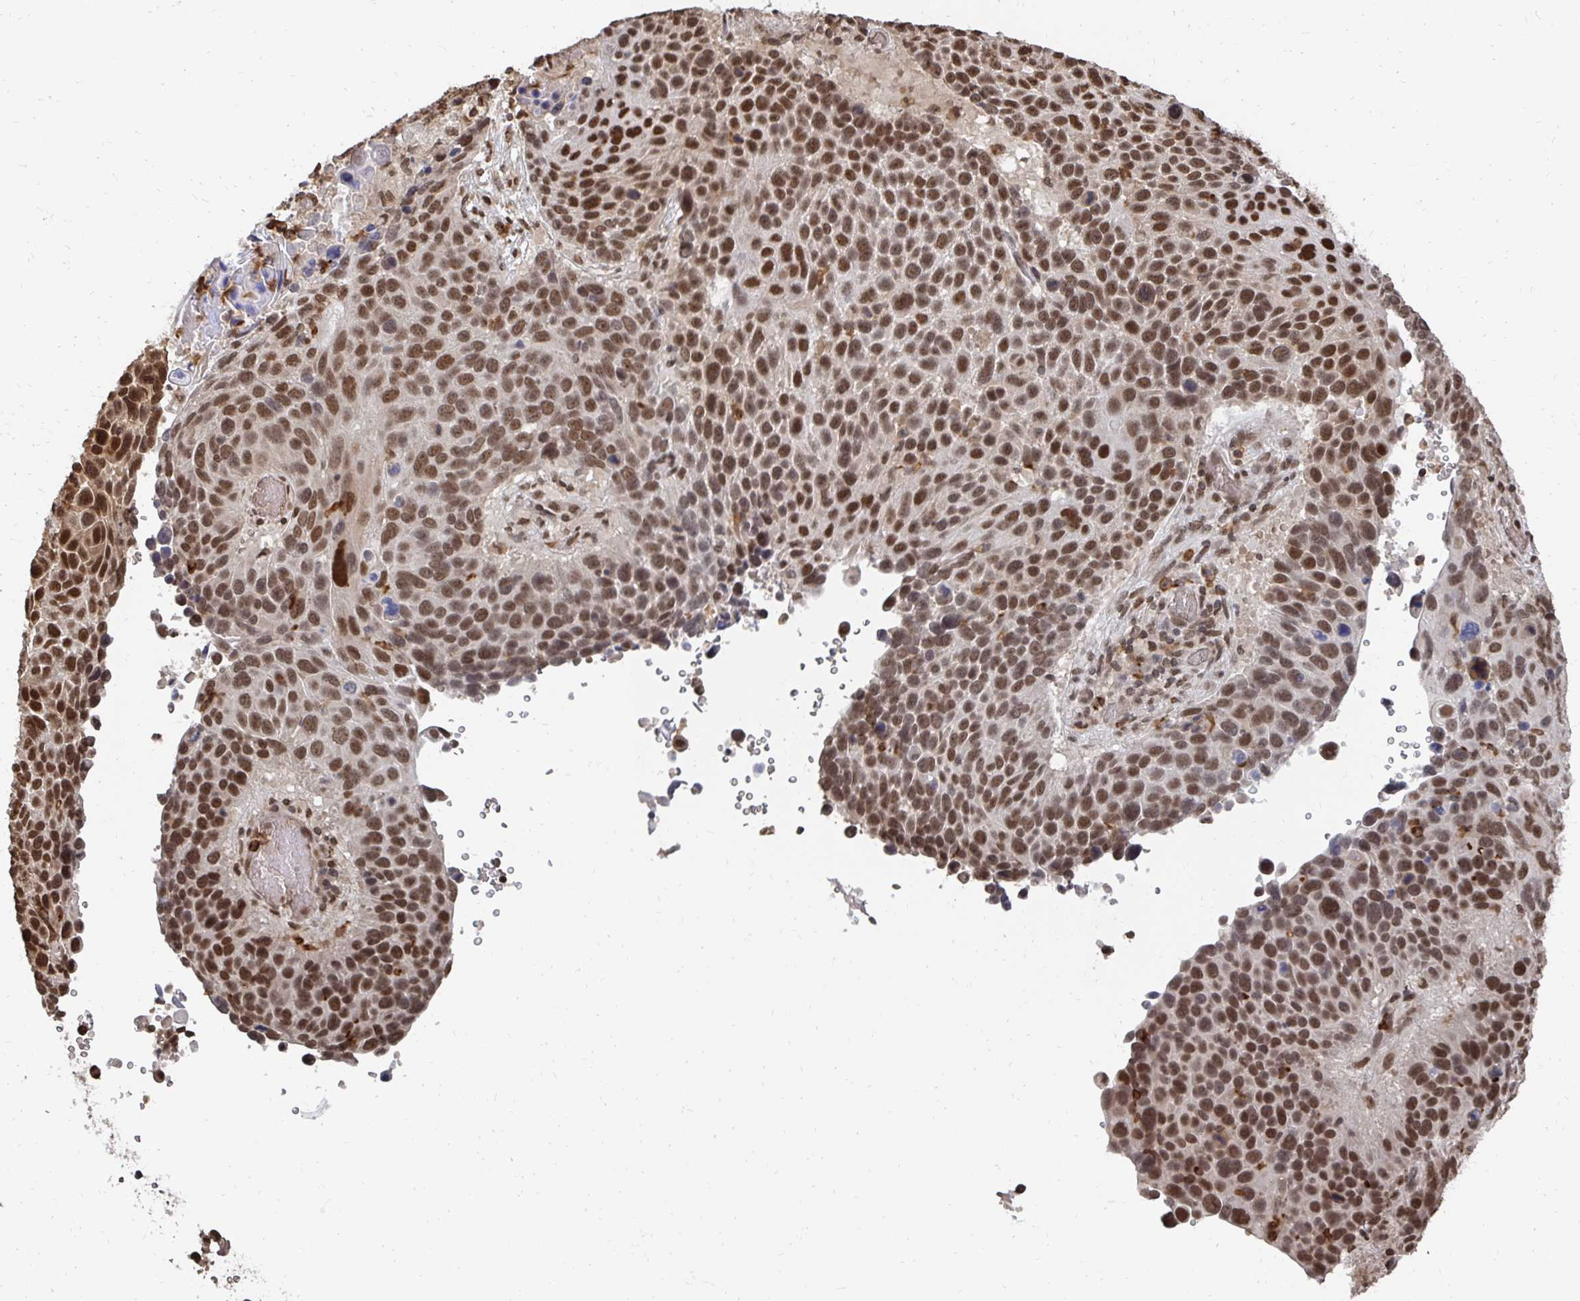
{"staining": {"intensity": "moderate", "quantity": ">75%", "location": "nuclear"}, "tissue": "lung cancer", "cell_type": "Tumor cells", "image_type": "cancer", "snomed": [{"axis": "morphology", "description": "Squamous cell carcinoma, NOS"}, {"axis": "topography", "description": "Lung"}], "caption": "Protein positivity by immunohistochemistry displays moderate nuclear expression in about >75% of tumor cells in lung cancer (squamous cell carcinoma). (Stains: DAB in brown, nuclei in blue, Microscopy: brightfield microscopy at high magnification).", "gene": "GTF3C6", "patient": {"sex": "male", "age": 68}}